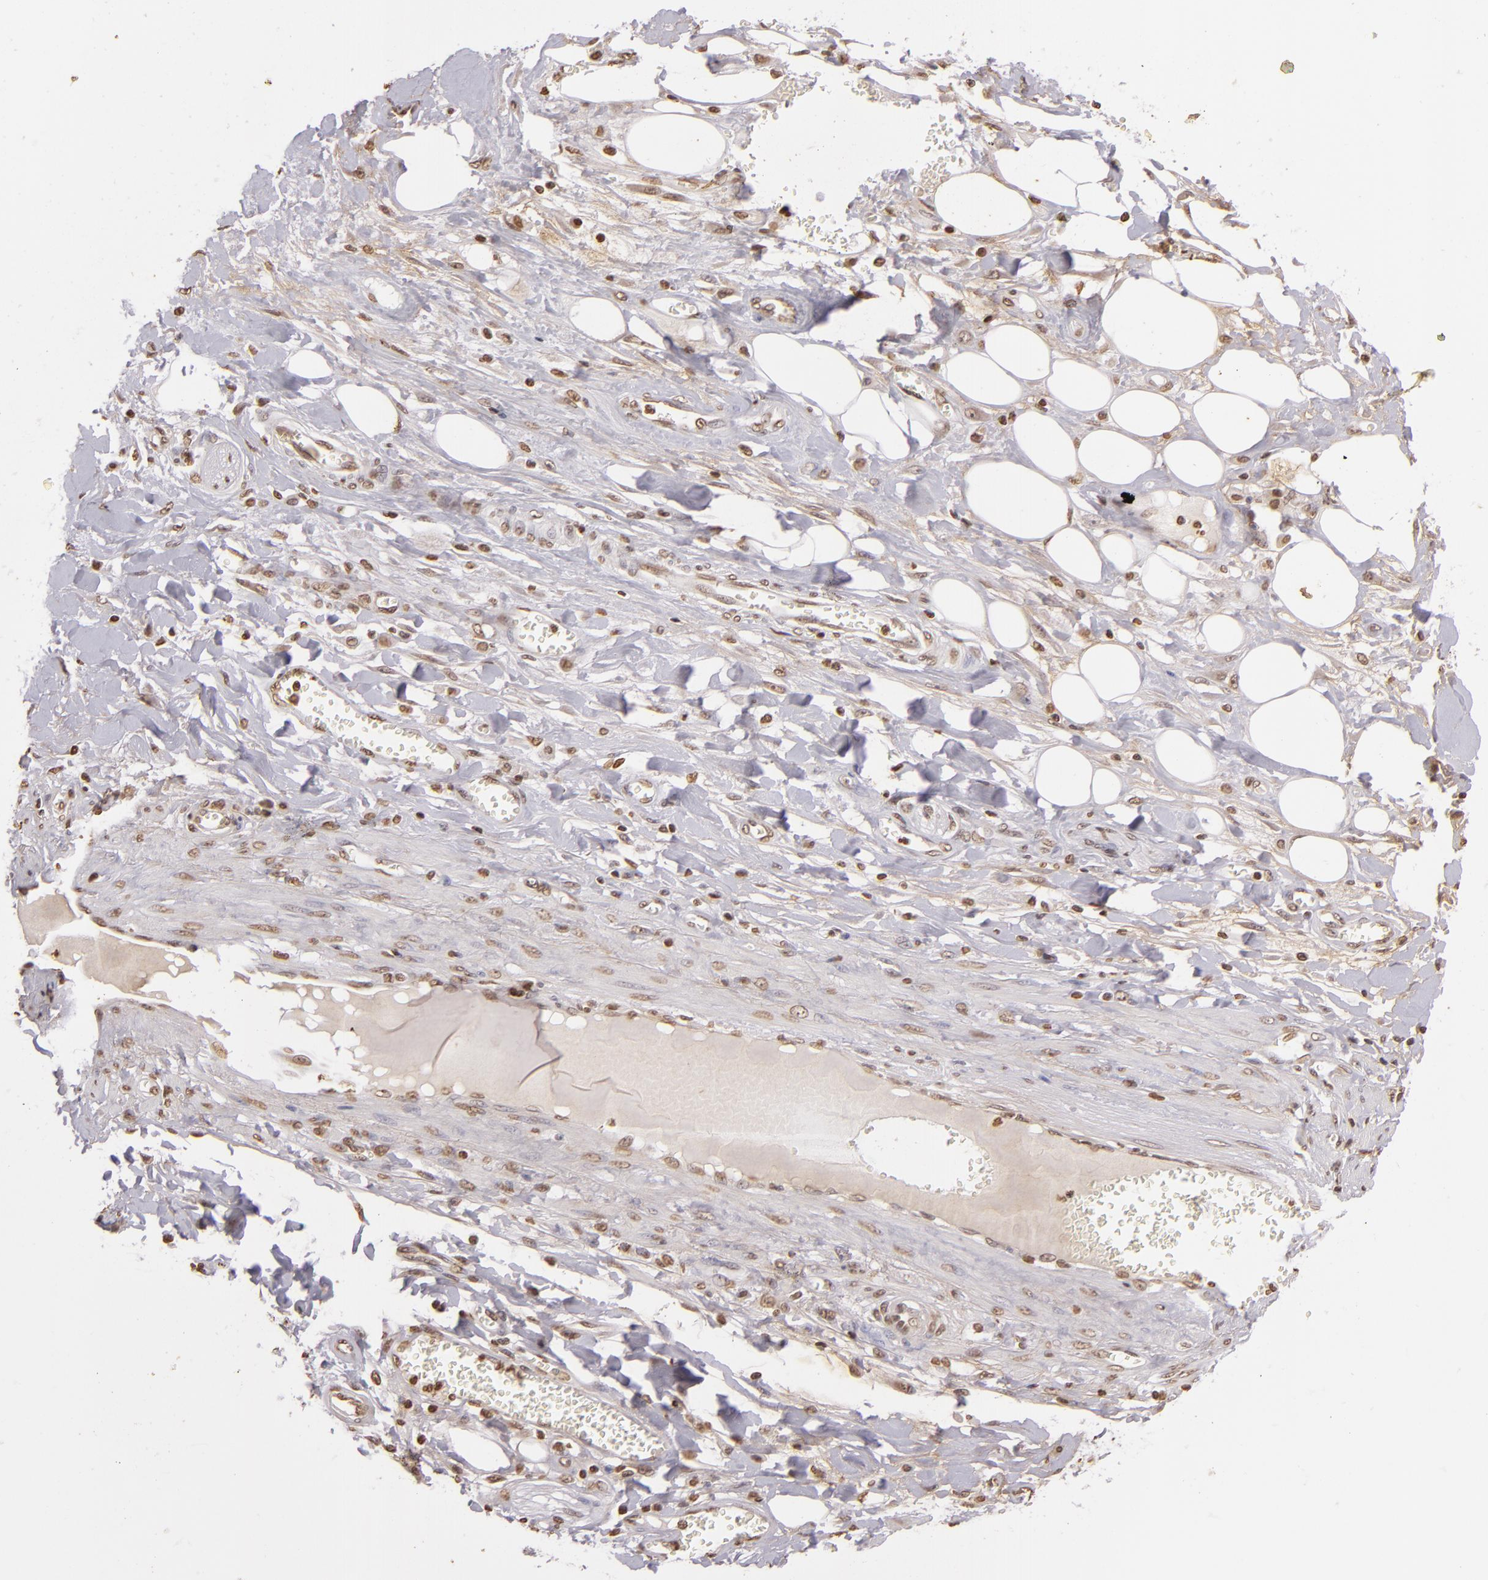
{"staining": {"intensity": "weak", "quantity": ">75%", "location": "nuclear"}, "tissue": "pancreatic cancer", "cell_type": "Tumor cells", "image_type": "cancer", "snomed": [{"axis": "morphology", "description": "Adenocarcinoma, NOS"}, {"axis": "topography", "description": "Pancreas"}], "caption": "Protein staining by IHC demonstrates weak nuclear positivity in about >75% of tumor cells in pancreatic adenocarcinoma.", "gene": "THRB", "patient": {"sex": "male", "age": 69}}